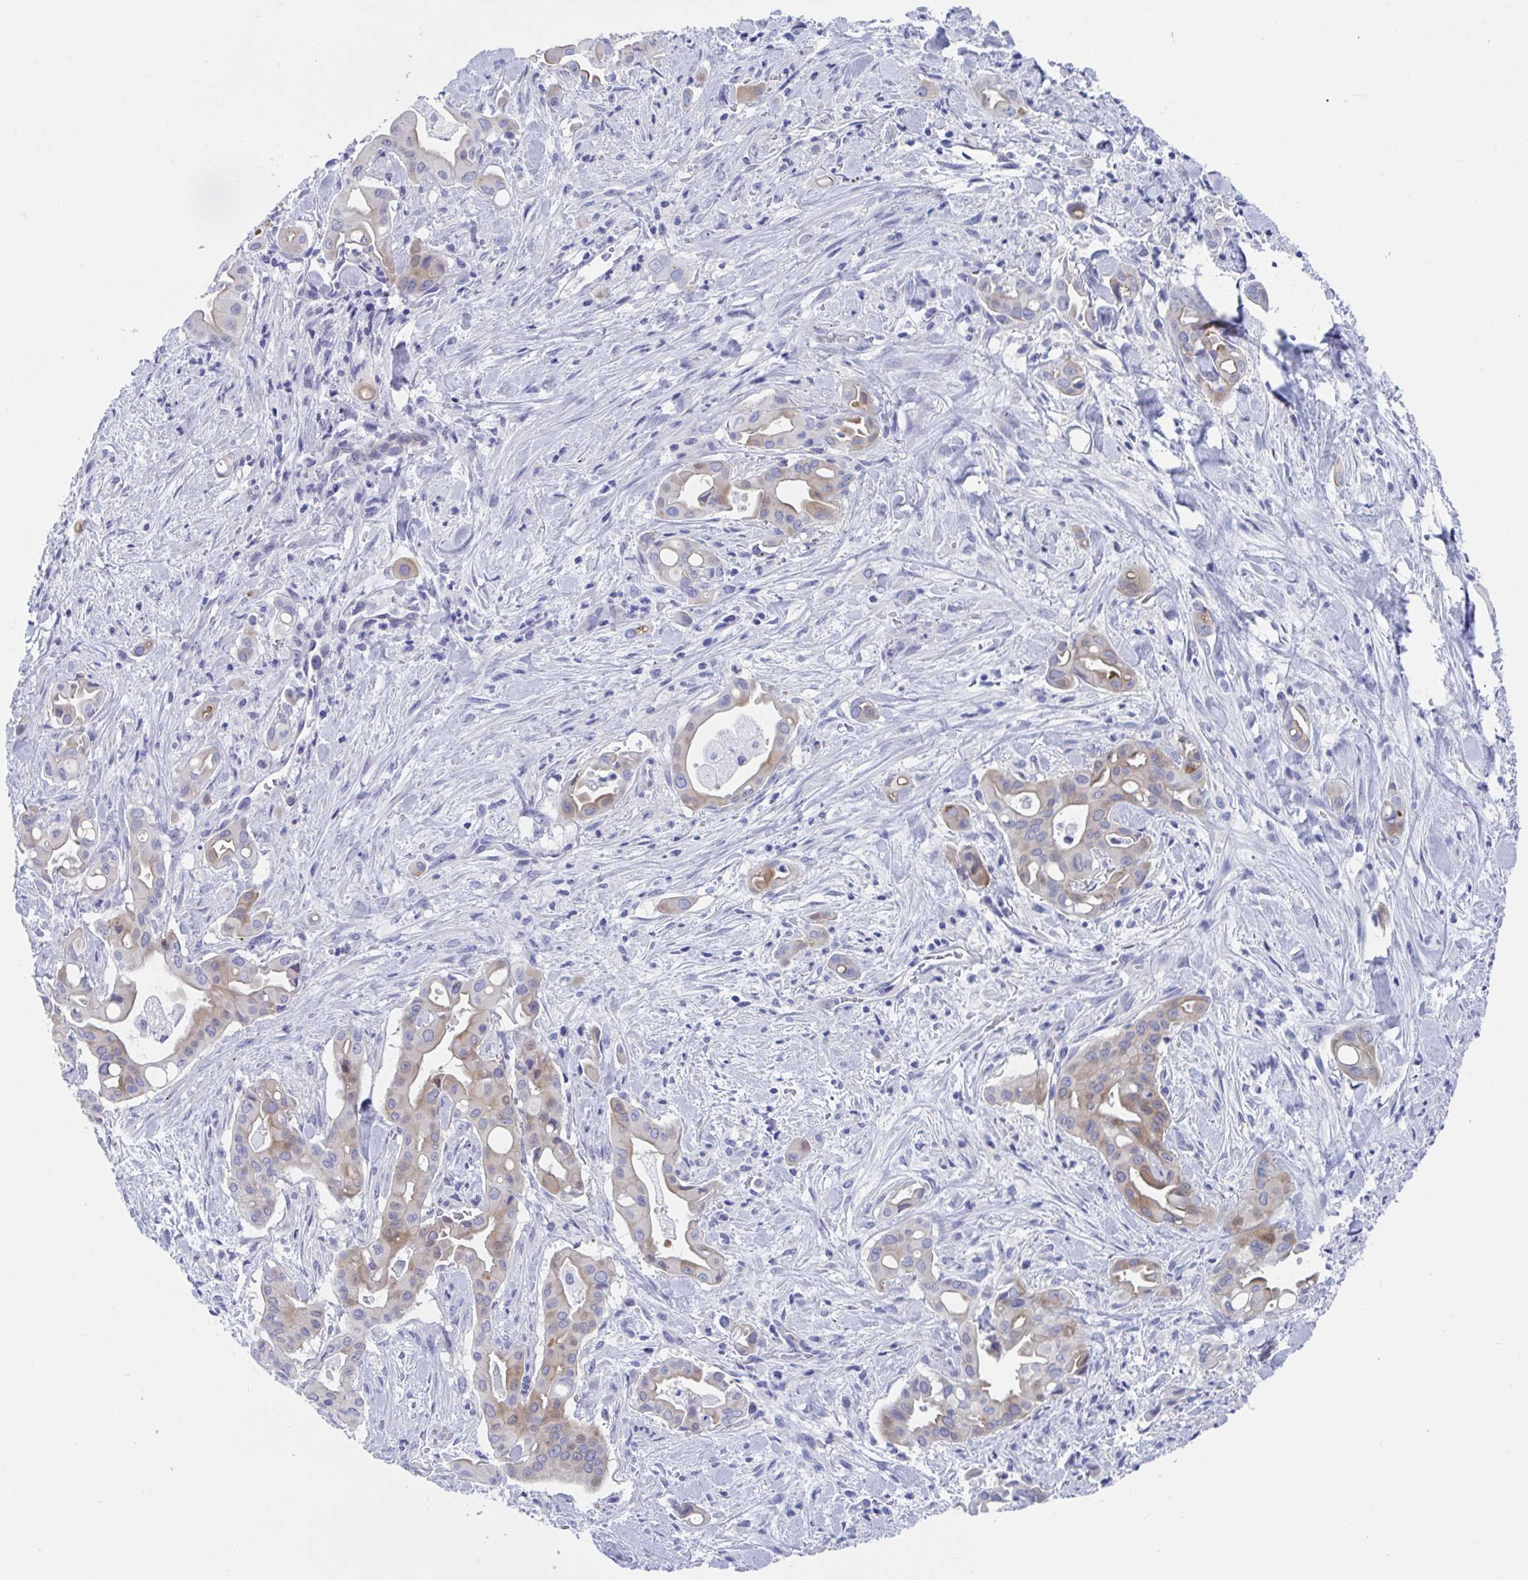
{"staining": {"intensity": "moderate", "quantity": "25%-75%", "location": "cytoplasmic/membranous,nuclear"}, "tissue": "liver cancer", "cell_type": "Tumor cells", "image_type": "cancer", "snomed": [{"axis": "morphology", "description": "Cholangiocarcinoma"}, {"axis": "topography", "description": "Liver"}], "caption": "Protein staining displays moderate cytoplasmic/membranous and nuclear staining in approximately 25%-75% of tumor cells in liver cancer (cholangiocarcinoma).", "gene": "TTC30B", "patient": {"sex": "female", "age": 68}}